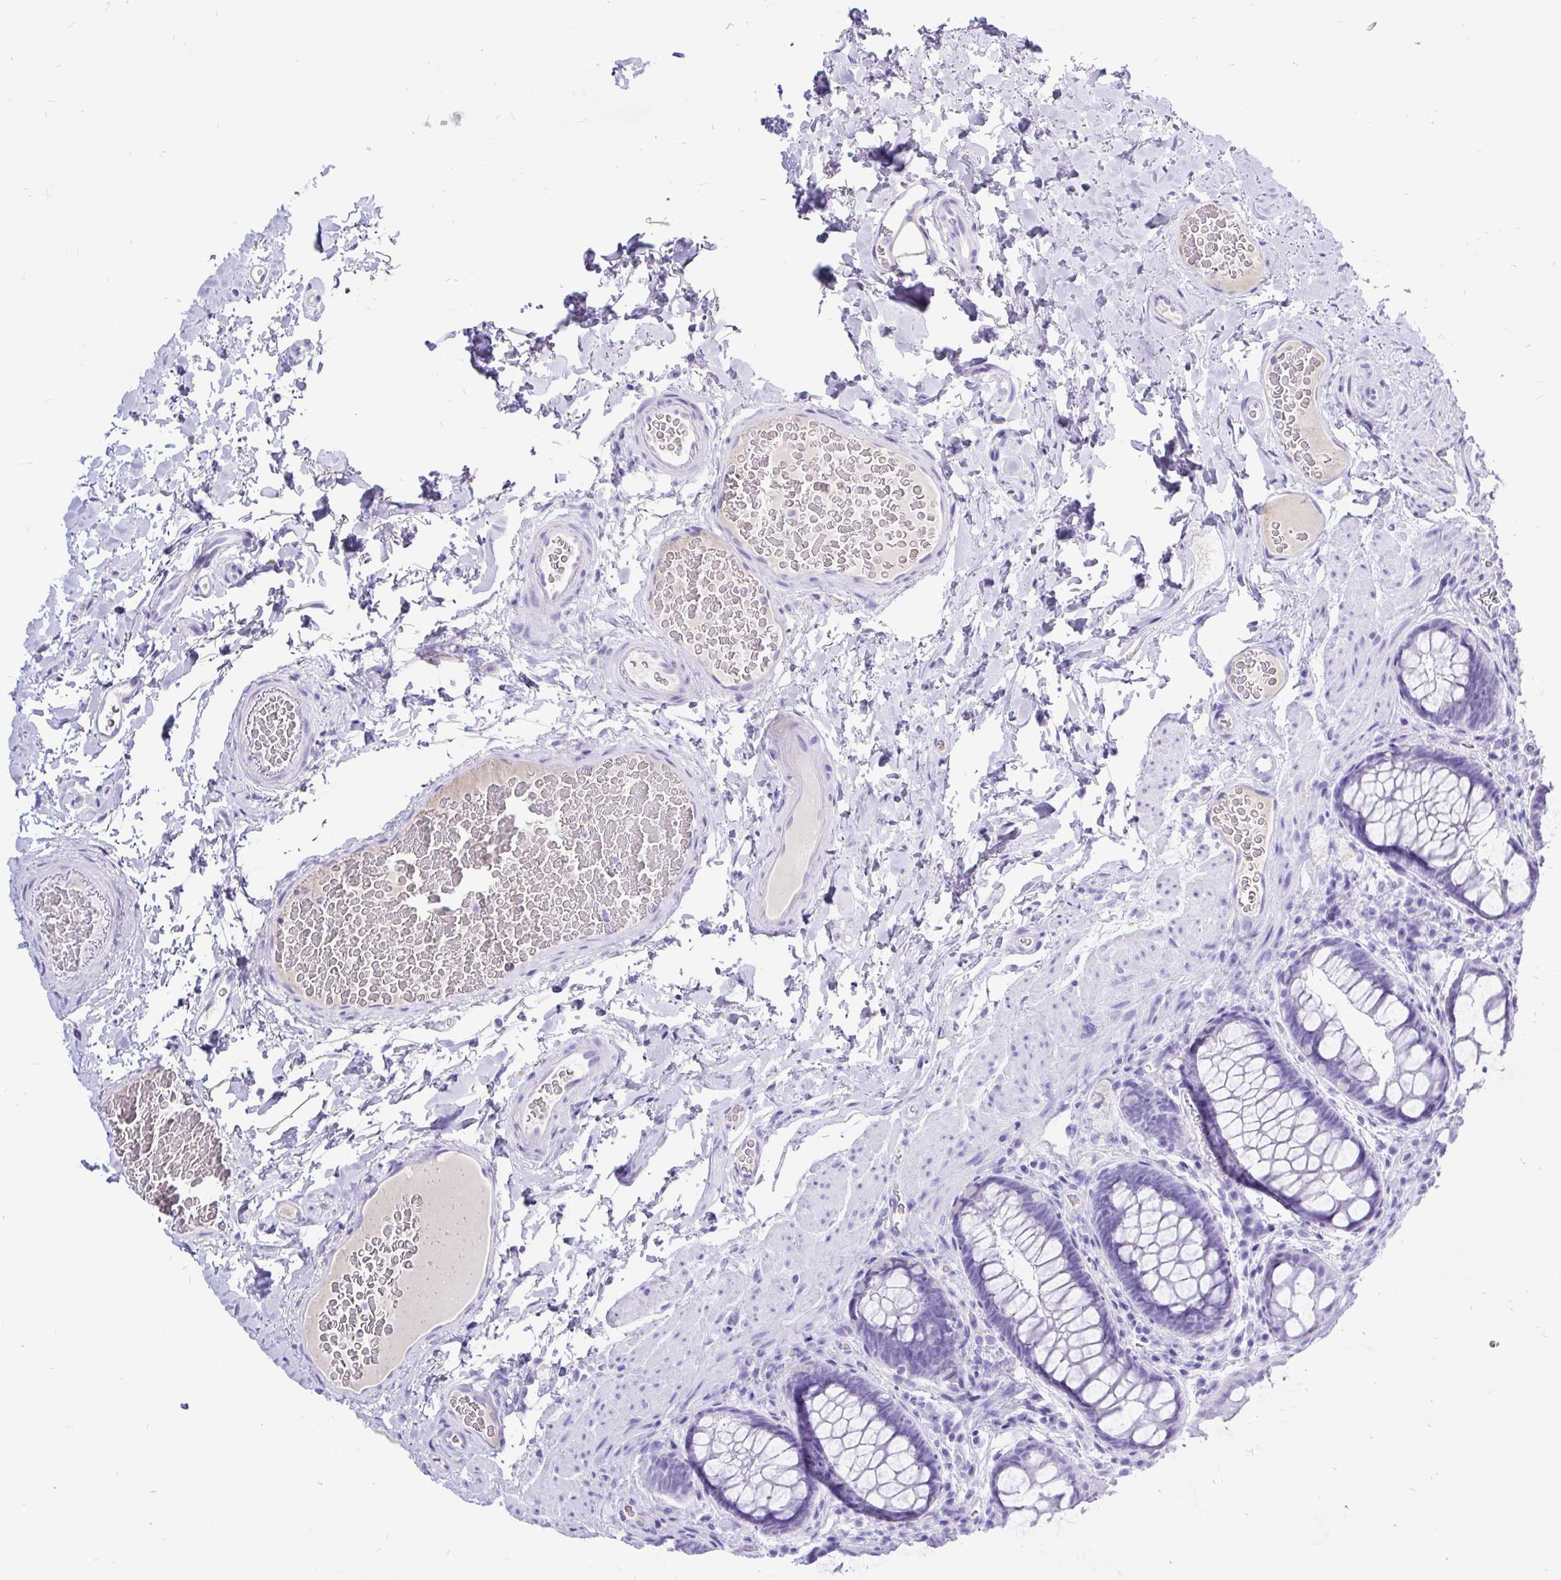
{"staining": {"intensity": "negative", "quantity": "none", "location": "none"}, "tissue": "rectum", "cell_type": "Glandular cells", "image_type": "normal", "snomed": [{"axis": "morphology", "description": "Normal tissue, NOS"}, {"axis": "topography", "description": "Rectum"}], "caption": "High power microscopy histopathology image of an immunohistochemistry micrograph of benign rectum, revealing no significant expression in glandular cells. (IHC, brightfield microscopy, high magnification).", "gene": "KRT13", "patient": {"sex": "female", "age": 69}}